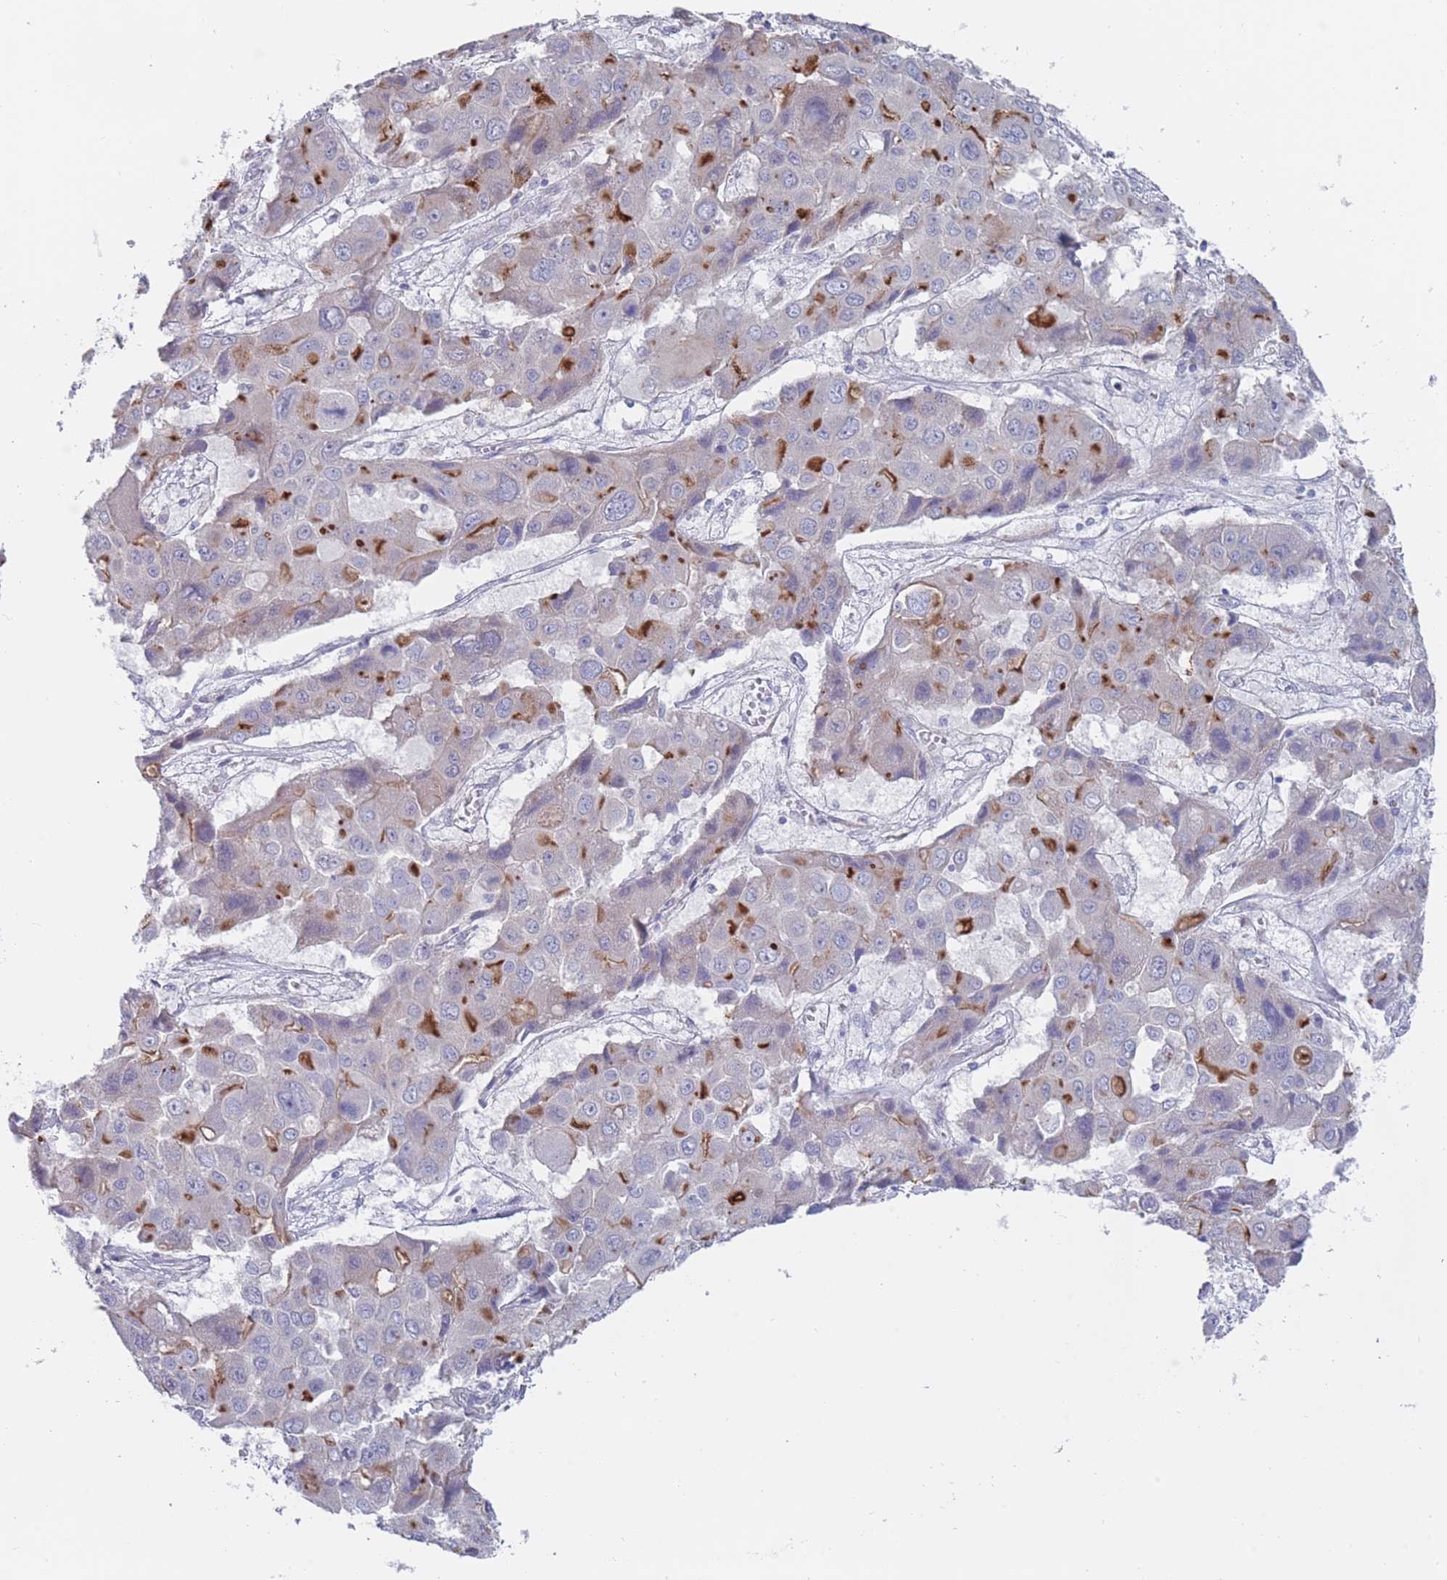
{"staining": {"intensity": "moderate", "quantity": "<25%", "location": "cytoplasmic/membranous"}, "tissue": "liver cancer", "cell_type": "Tumor cells", "image_type": "cancer", "snomed": [{"axis": "morphology", "description": "Cholangiocarcinoma"}, {"axis": "topography", "description": "Liver"}], "caption": "Protein staining by immunohistochemistry (IHC) demonstrates moderate cytoplasmic/membranous expression in about <25% of tumor cells in liver cancer.", "gene": "PIGU", "patient": {"sex": "male", "age": 67}}